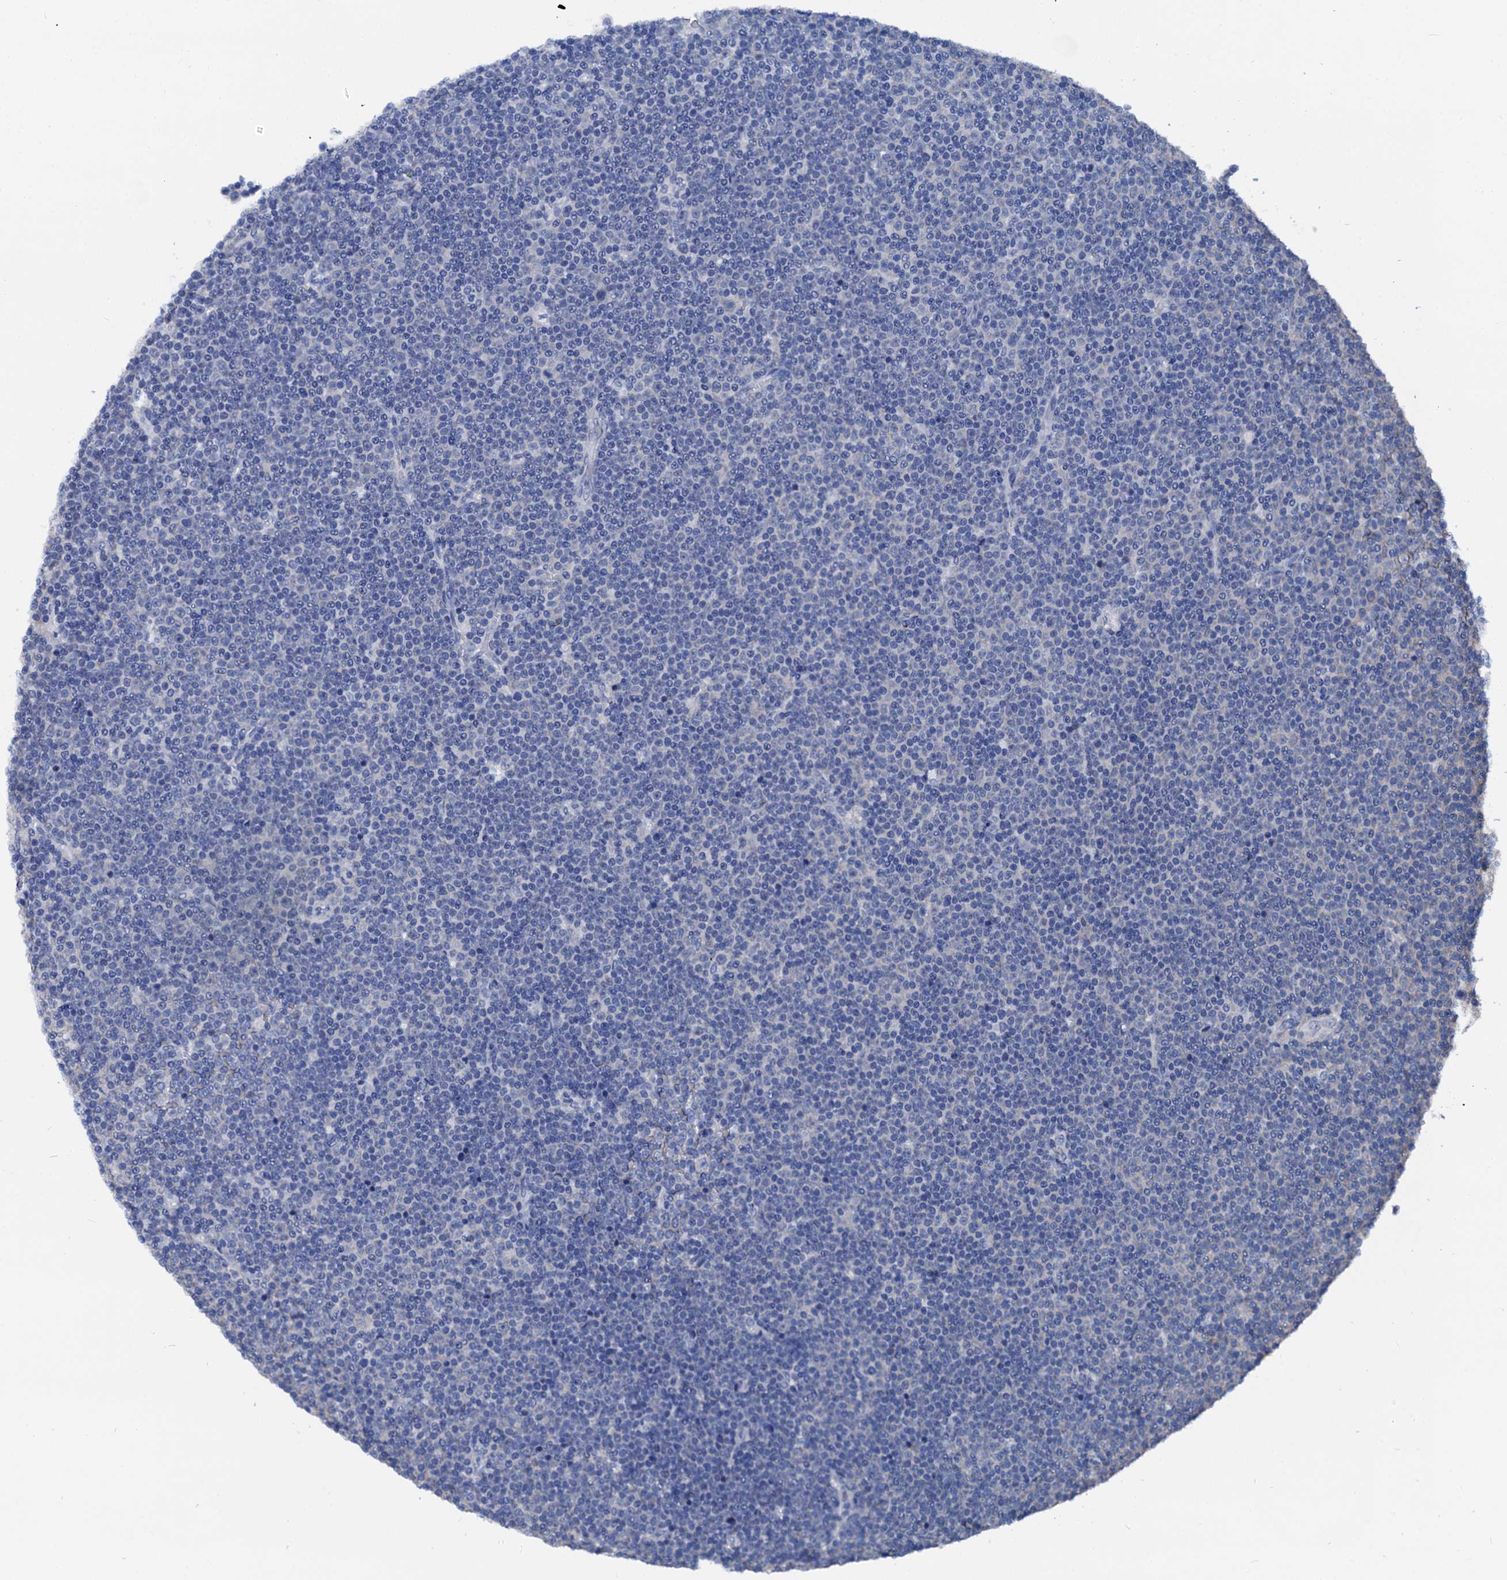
{"staining": {"intensity": "negative", "quantity": "none", "location": "none"}, "tissue": "lymphoma", "cell_type": "Tumor cells", "image_type": "cancer", "snomed": [{"axis": "morphology", "description": "Malignant lymphoma, non-Hodgkin's type, Low grade"}, {"axis": "topography", "description": "Lymph node"}], "caption": "The micrograph reveals no significant positivity in tumor cells of low-grade malignant lymphoma, non-Hodgkin's type.", "gene": "CSN2", "patient": {"sex": "female", "age": 67}}